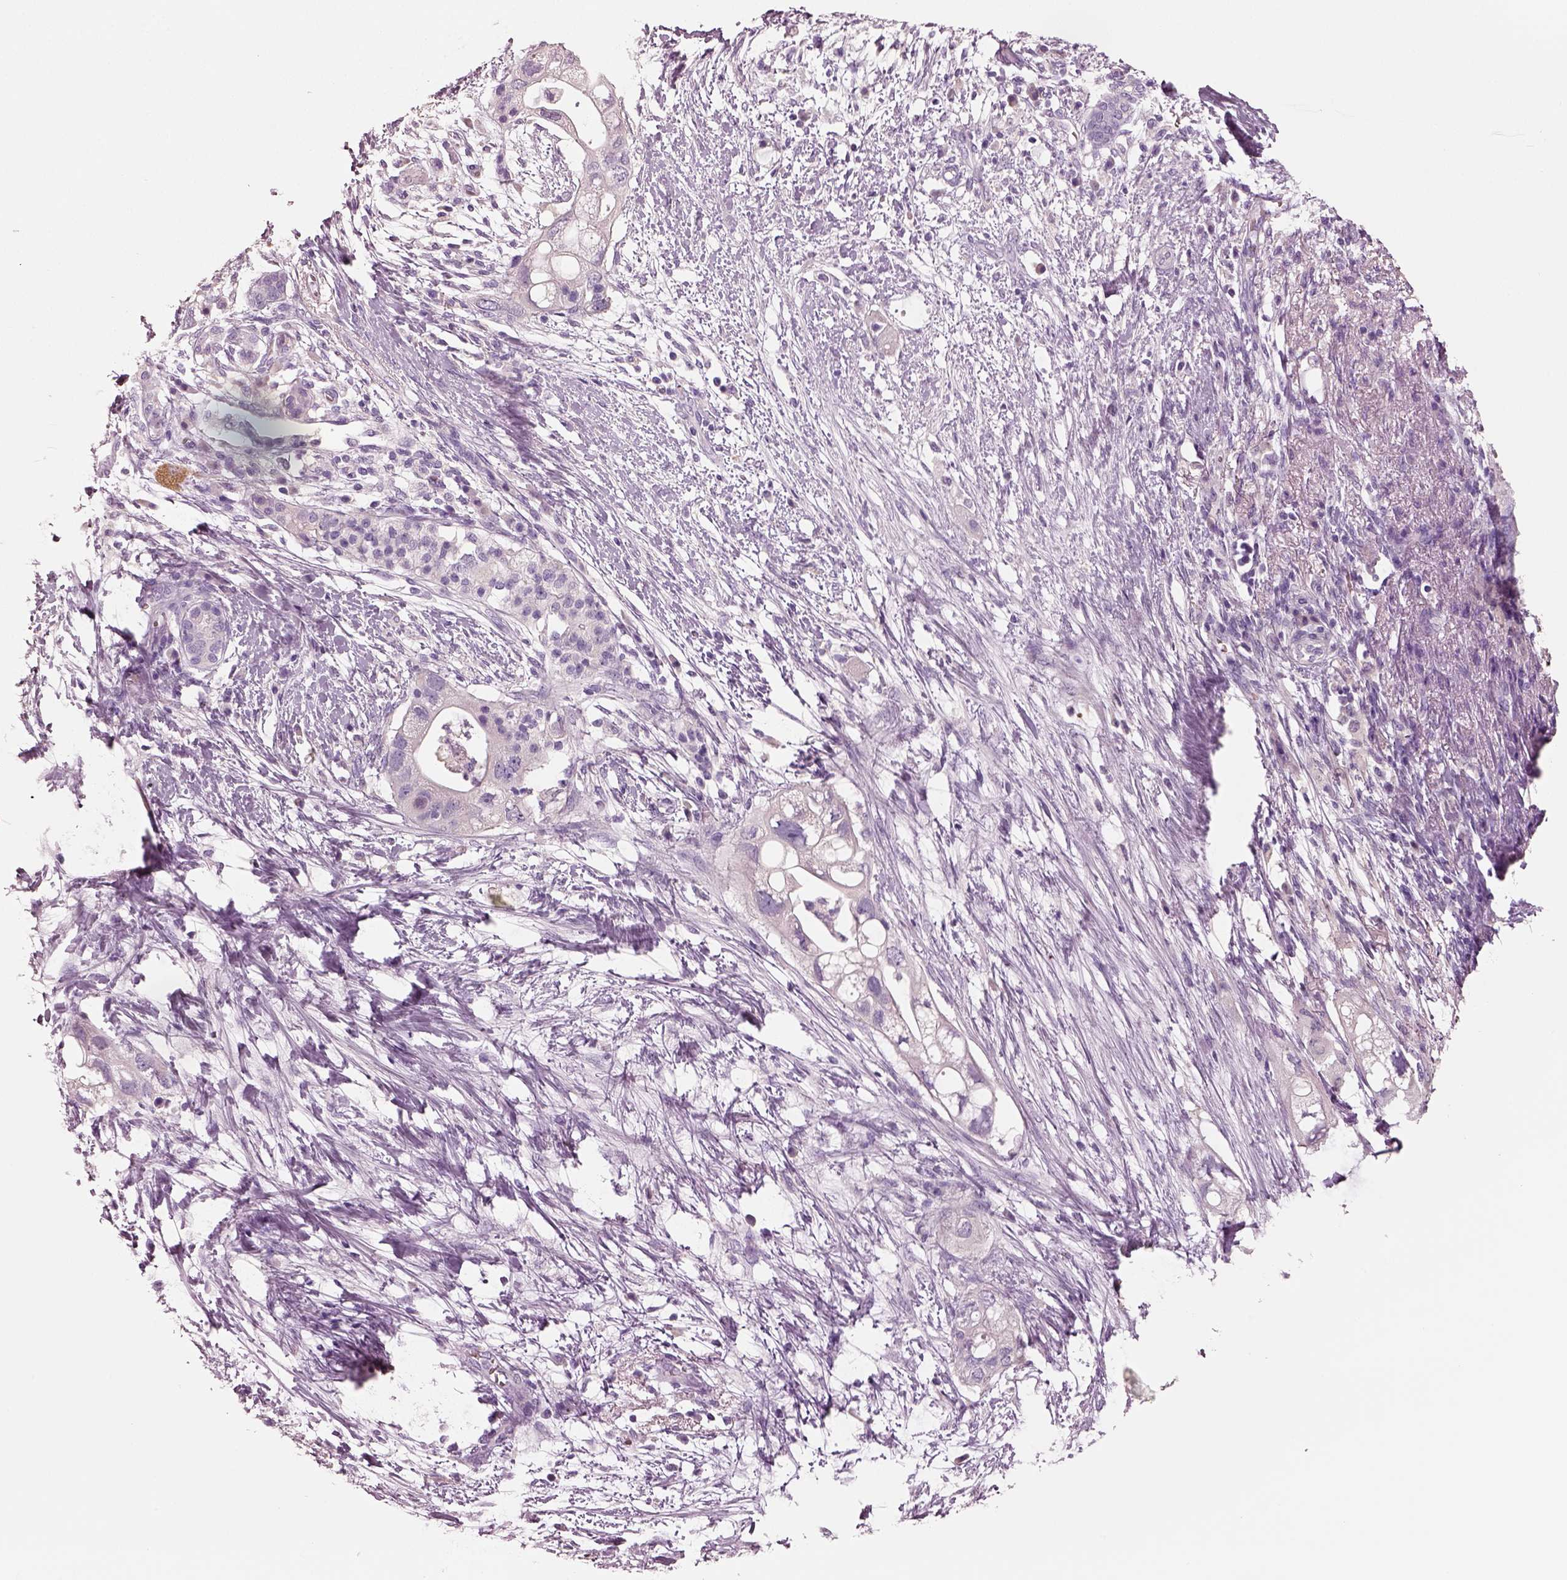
{"staining": {"intensity": "negative", "quantity": "none", "location": "none"}, "tissue": "pancreatic cancer", "cell_type": "Tumor cells", "image_type": "cancer", "snomed": [{"axis": "morphology", "description": "Adenocarcinoma, NOS"}, {"axis": "topography", "description": "Pancreas"}], "caption": "DAB (3,3'-diaminobenzidine) immunohistochemical staining of human pancreatic cancer displays no significant staining in tumor cells. (Brightfield microscopy of DAB immunohistochemistry at high magnification).", "gene": "ELSPBP1", "patient": {"sex": "female", "age": 72}}